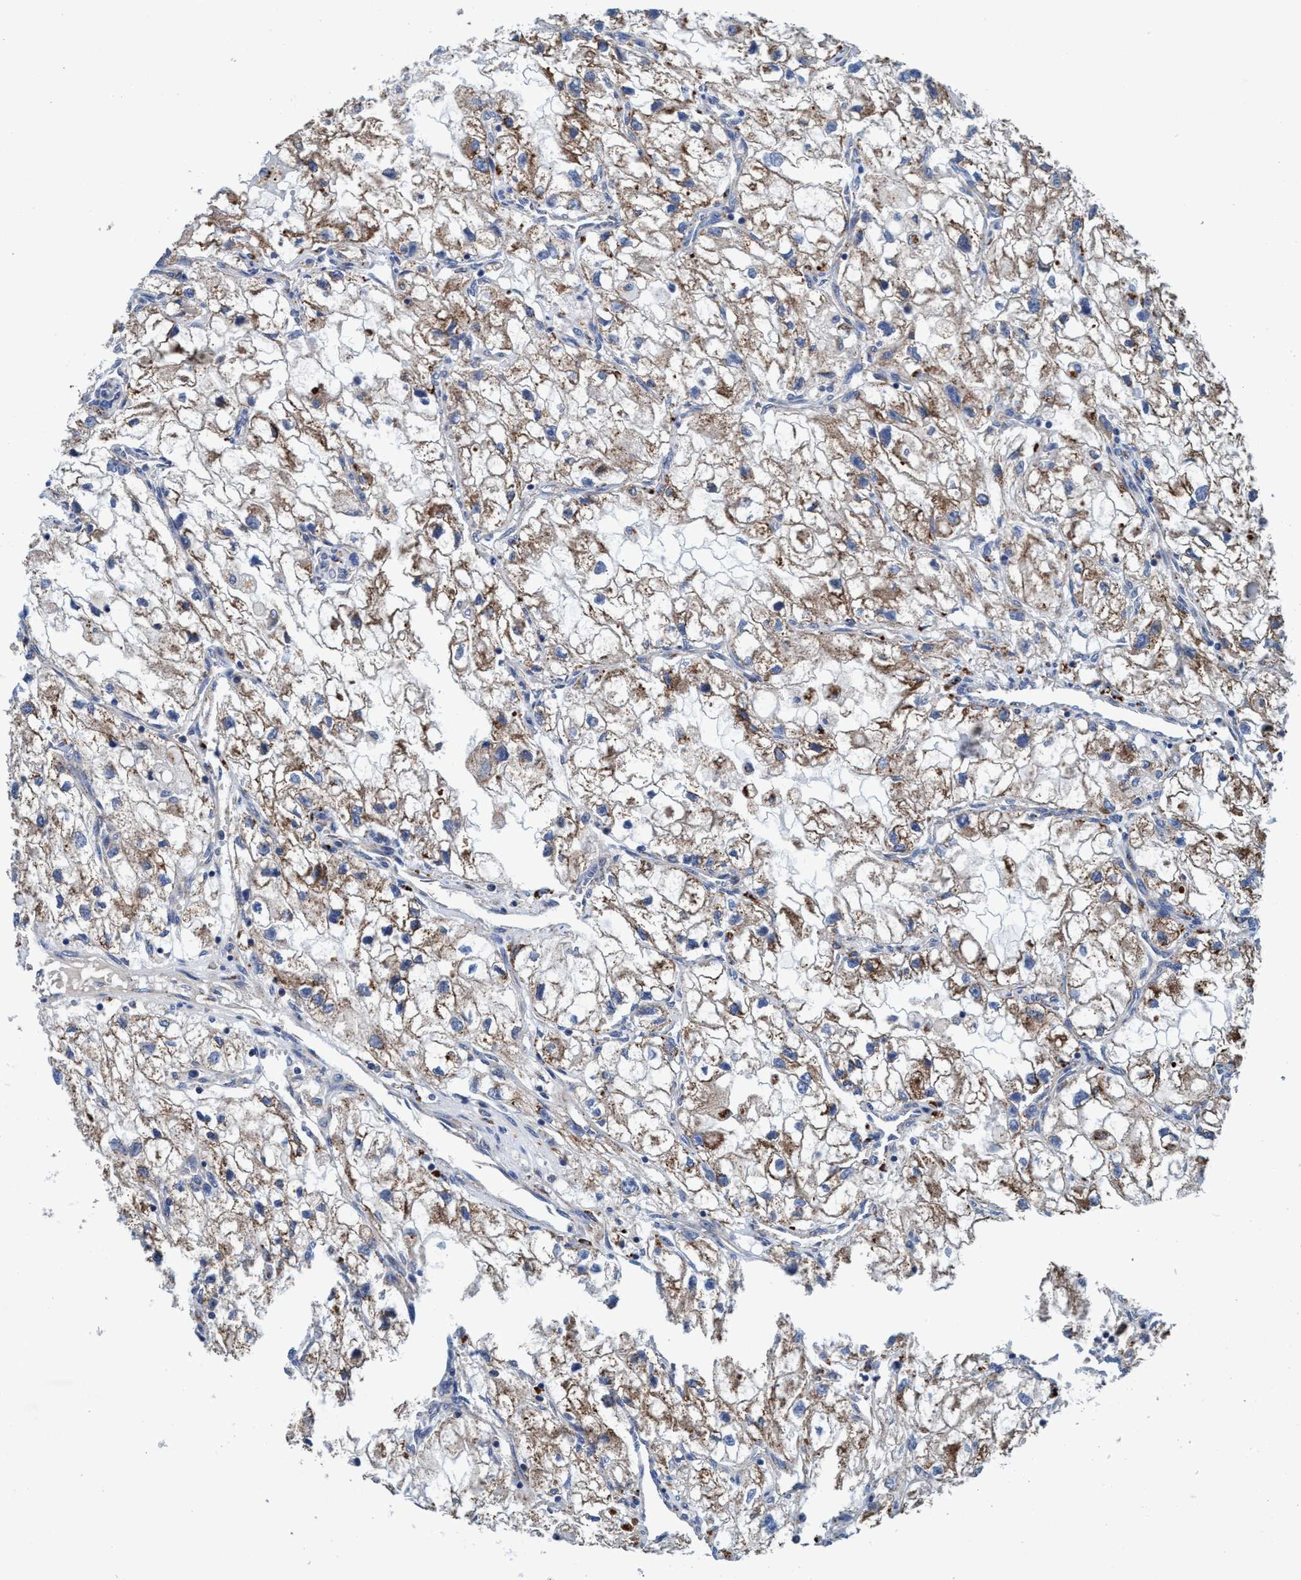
{"staining": {"intensity": "moderate", "quantity": "25%-75%", "location": "cytoplasmic/membranous"}, "tissue": "renal cancer", "cell_type": "Tumor cells", "image_type": "cancer", "snomed": [{"axis": "morphology", "description": "Adenocarcinoma, NOS"}, {"axis": "topography", "description": "Kidney"}], "caption": "Immunohistochemical staining of human renal cancer (adenocarcinoma) displays medium levels of moderate cytoplasmic/membranous protein positivity in approximately 25%-75% of tumor cells. Using DAB (3,3'-diaminobenzidine) (brown) and hematoxylin (blue) stains, captured at high magnification using brightfield microscopy.", "gene": "ENDOG", "patient": {"sex": "female", "age": 70}}